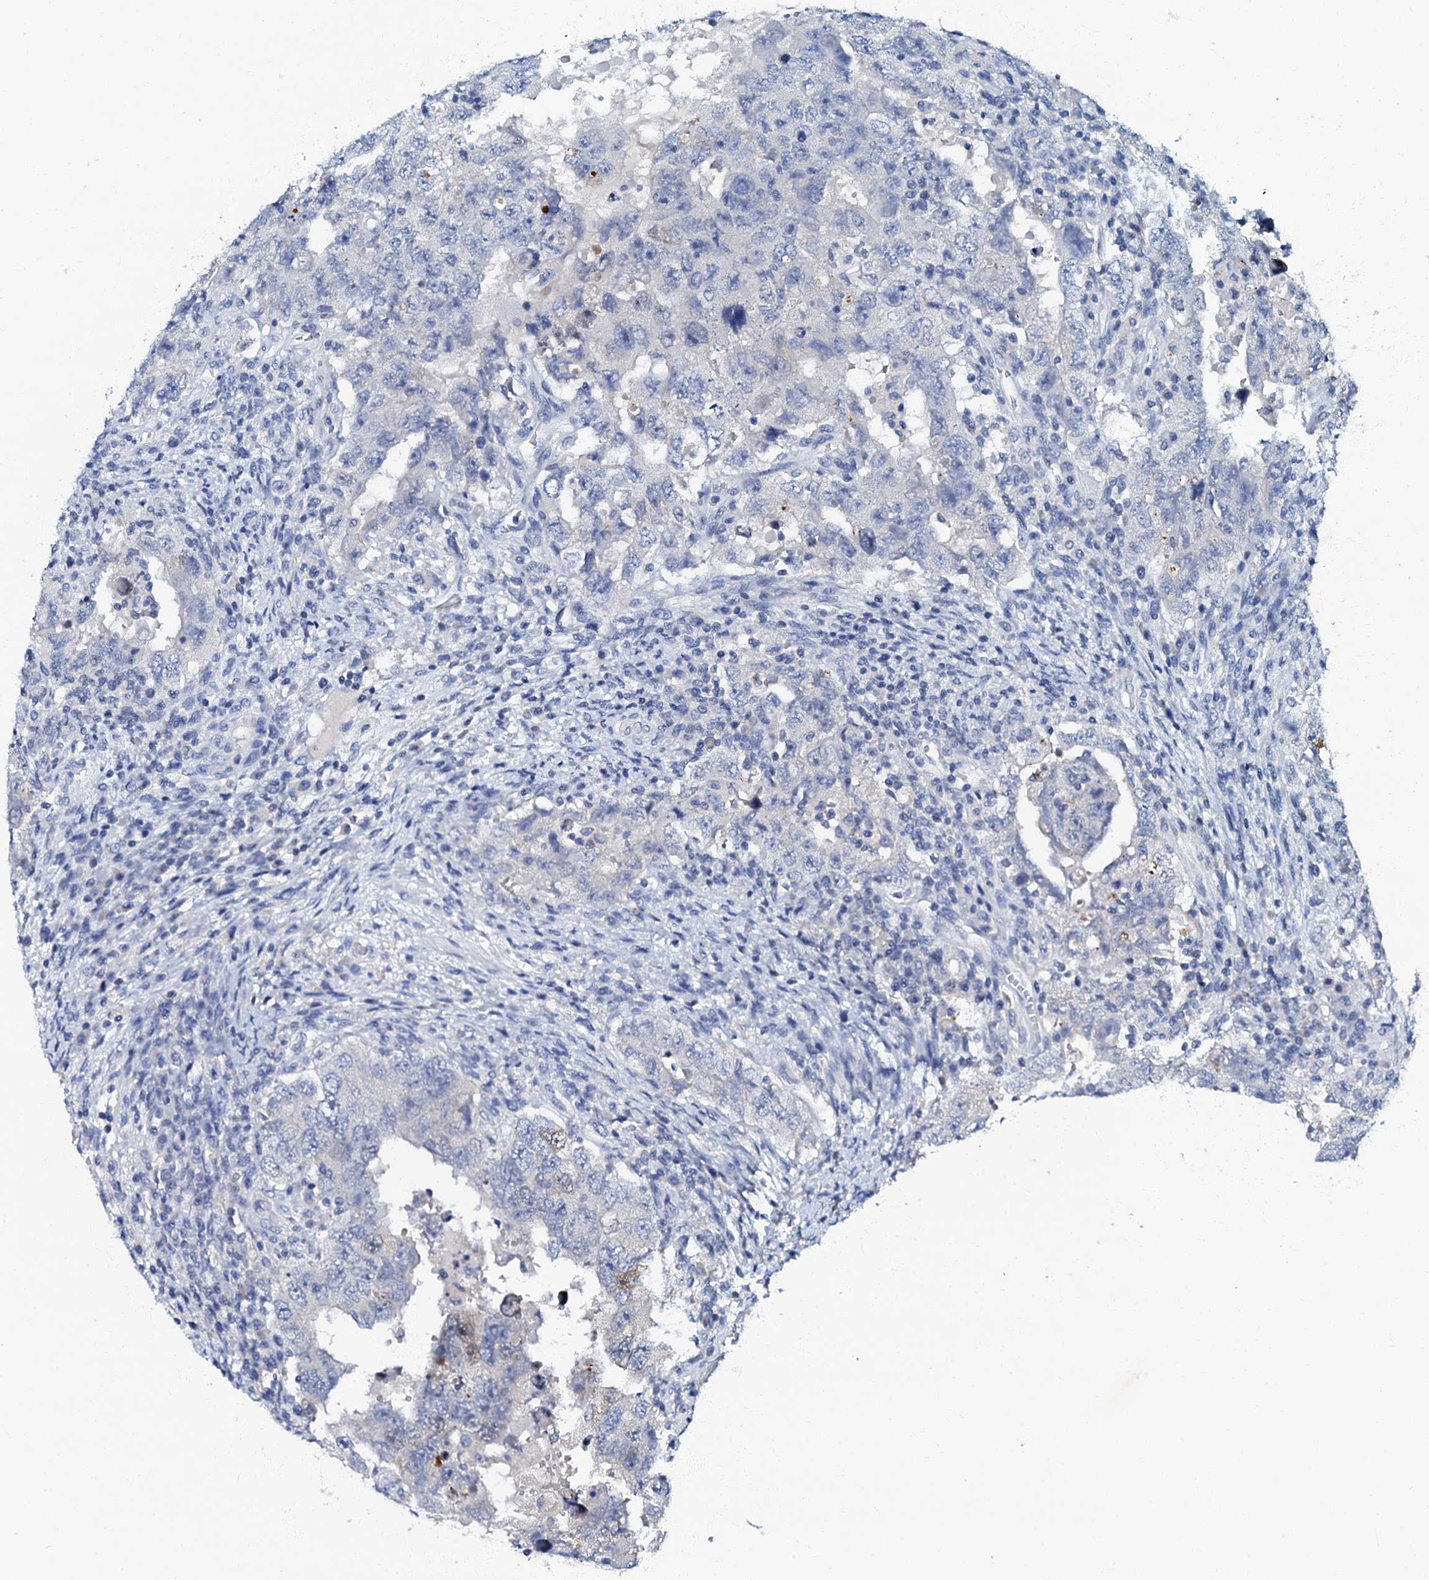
{"staining": {"intensity": "negative", "quantity": "none", "location": "none"}, "tissue": "testis cancer", "cell_type": "Tumor cells", "image_type": "cancer", "snomed": [{"axis": "morphology", "description": "Carcinoma, Embryonal, NOS"}, {"axis": "topography", "description": "Testis"}], "caption": "High magnification brightfield microscopy of testis cancer (embryonal carcinoma) stained with DAB (brown) and counterstained with hematoxylin (blue): tumor cells show no significant expression.", "gene": "OLAH", "patient": {"sex": "male", "age": 26}}